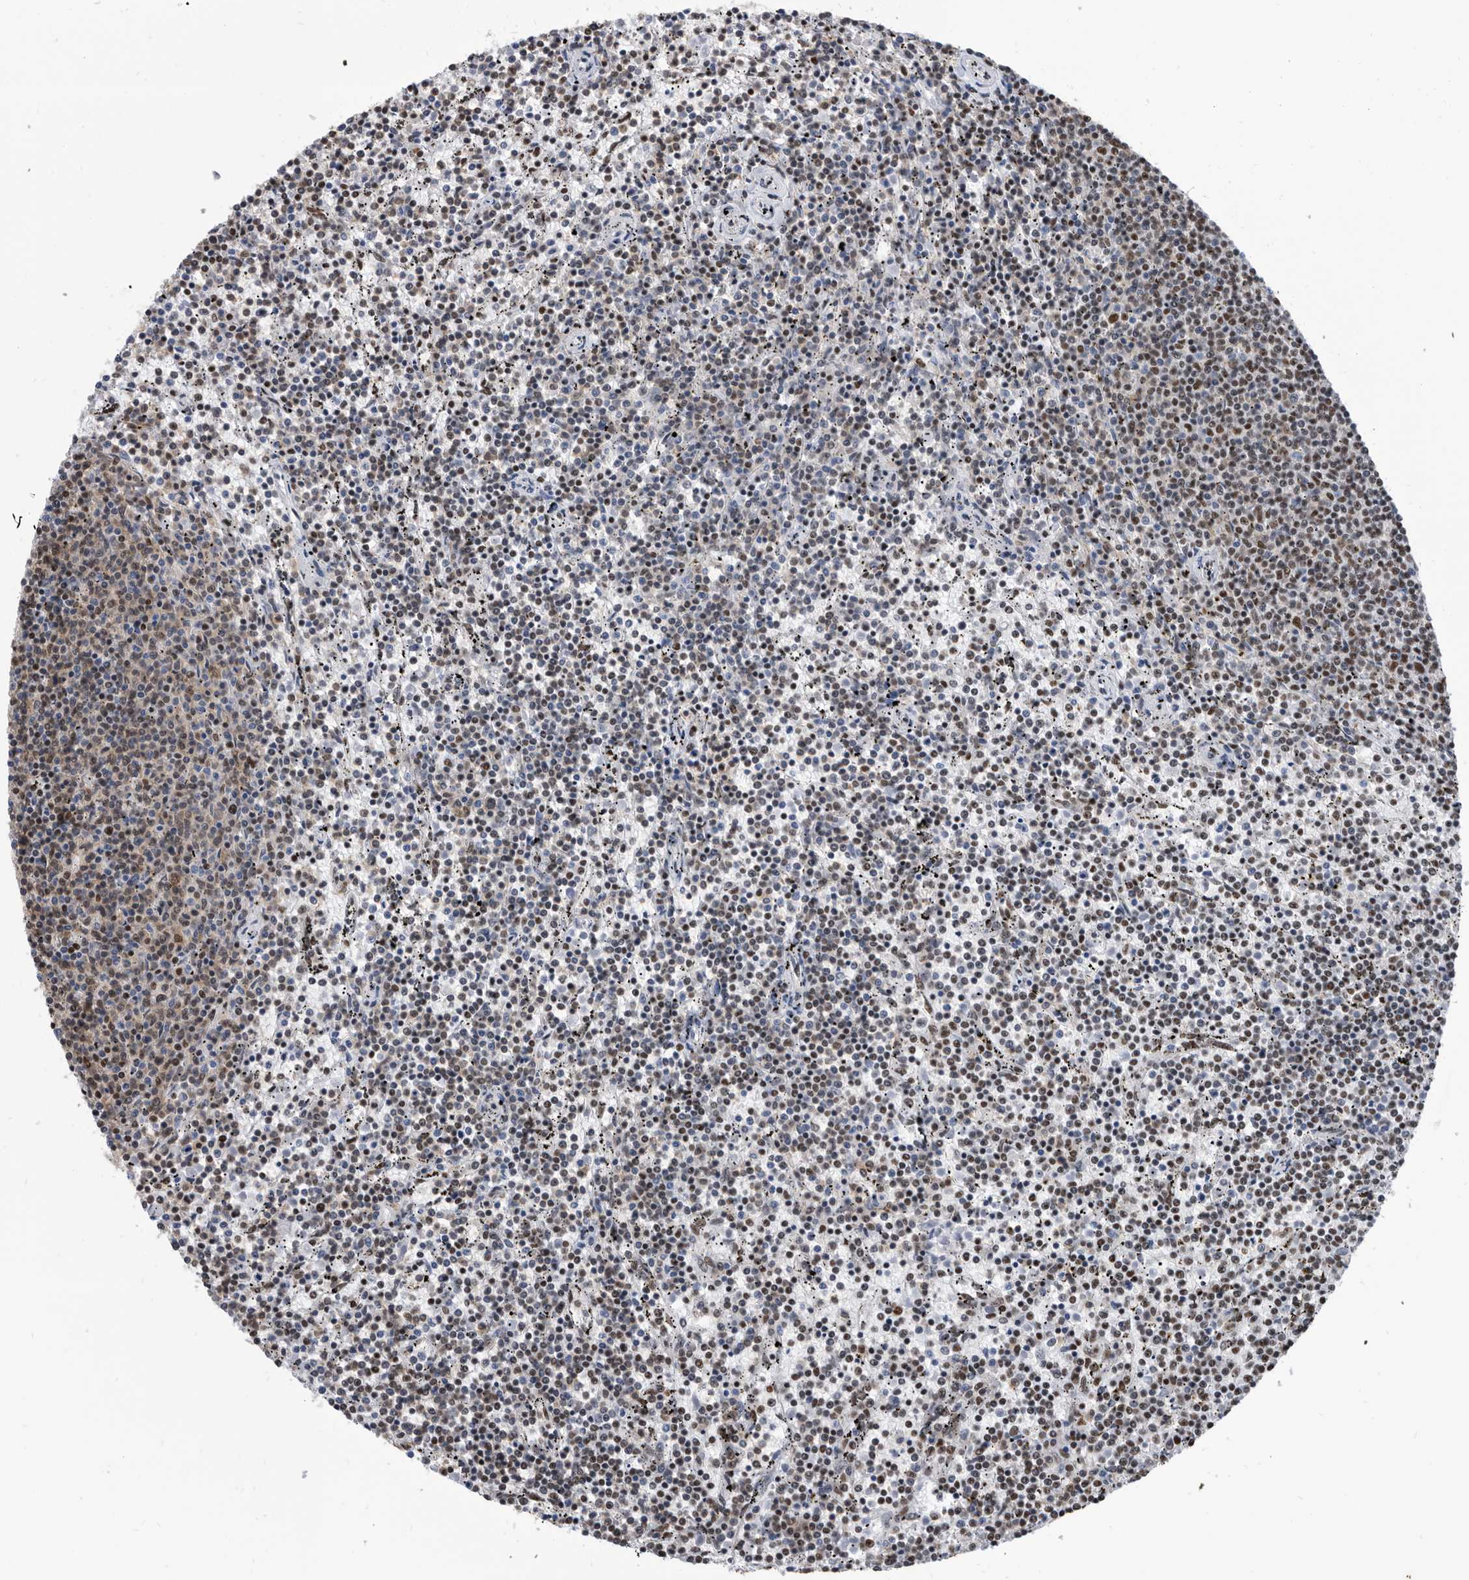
{"staining": {"intensity": "moderate", "quantity": "25%-75%", "location": "nuclear"}, "tissue": "lymphoma", "cell_type": "Tumor cells", "image_type": "cancer", "snomed": [{"axis": "morphology", "description": "Malignant lymphoma, non-Hodgkin's type, Low grade"}, {"axis": "topography", "description": "Spleen"}], "caption": "A brown stain shows moderate nuclear expression of a protein in lymphoma tumor cells.", "gene": "SF3A1", "patient": {"sex": "female", "age": 50}}